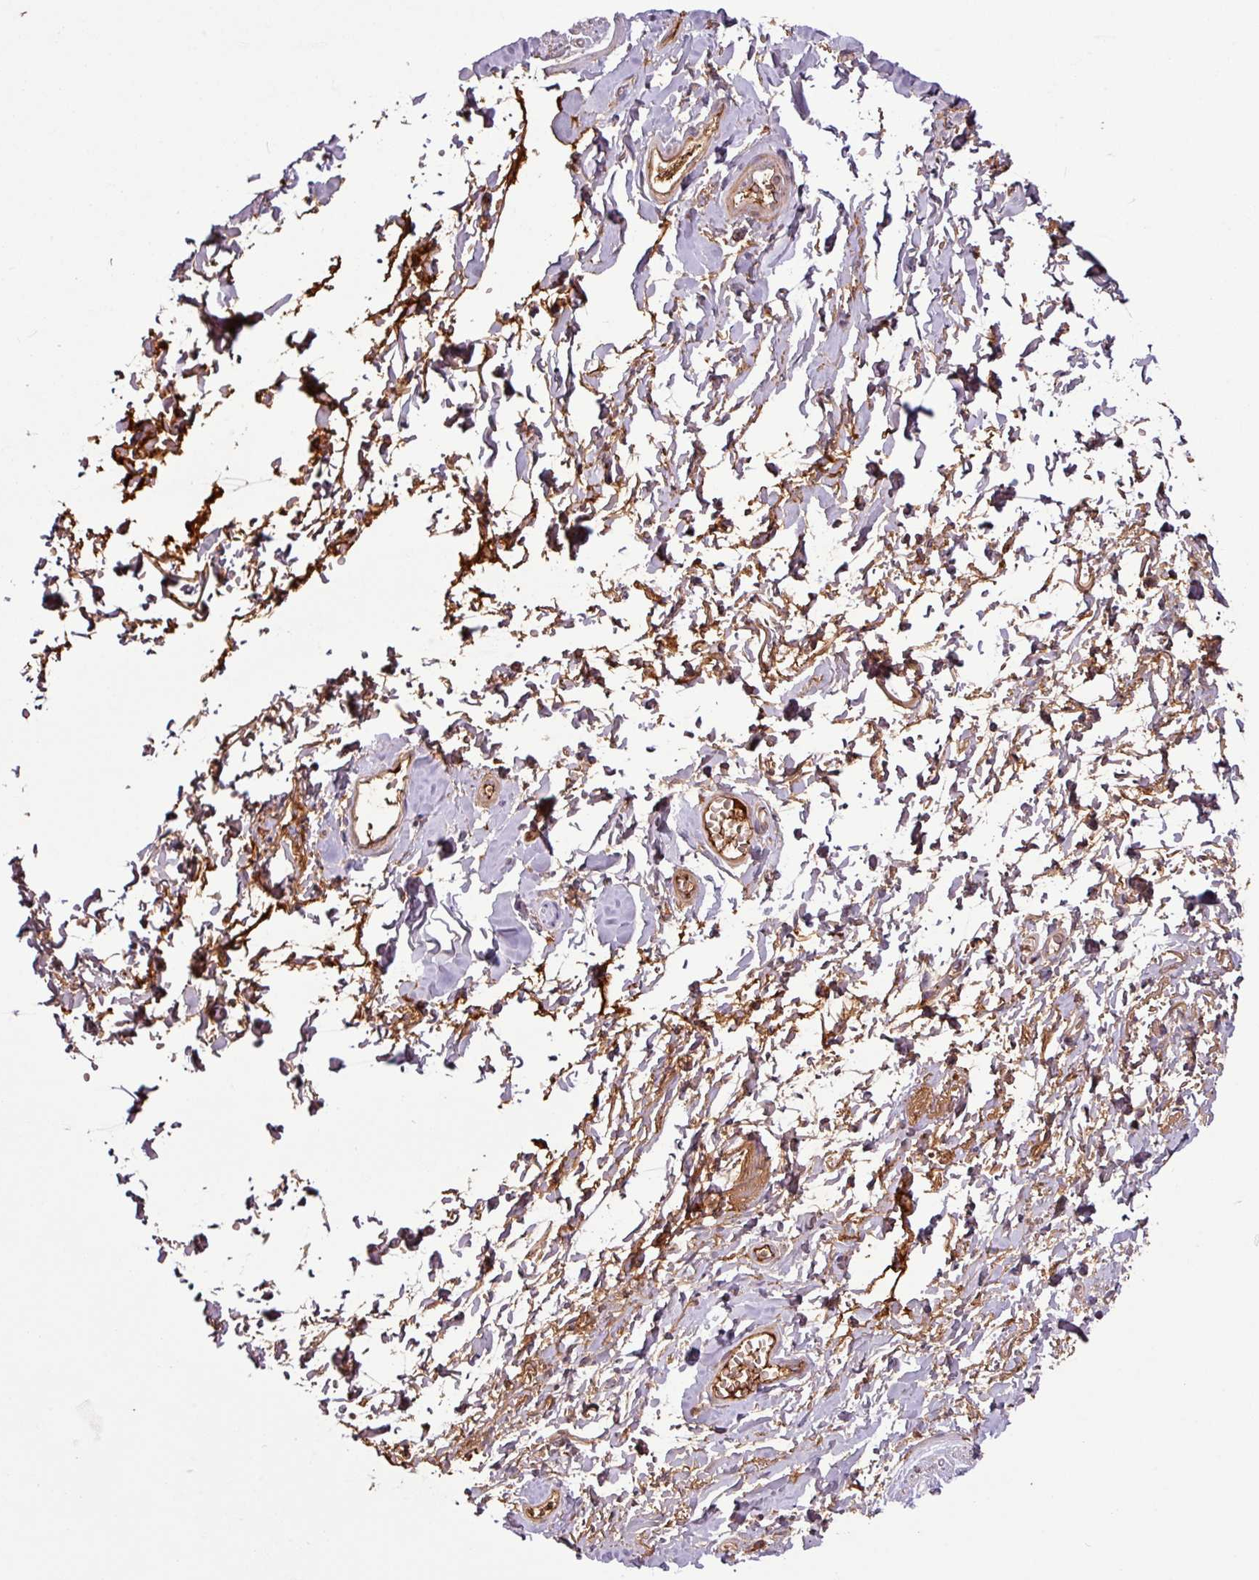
{"staining": {"intensity": "negative", "quantity": "none", "location": "none"}, "tissue": "adipose tissue", "cell_type": "Adipocytes", "image_type": "normal", "snomed": [{"axis": "morphology", "description": "Normal tissue, NOS"}, {"axis": "topography", "description": "Vulva"}, {"axis": "topography", "description": "Vagina"}, {"axis": "topography", "description": "Peripheral nerve tissue"}], "caption": "Adipocytes show no significant protein staining in benign adipose tissue. (DAB IHC visualized using brightfield microscopy, high magnification).", "gene": "C4A", "patient": {"sex": "female", "age": 66}}